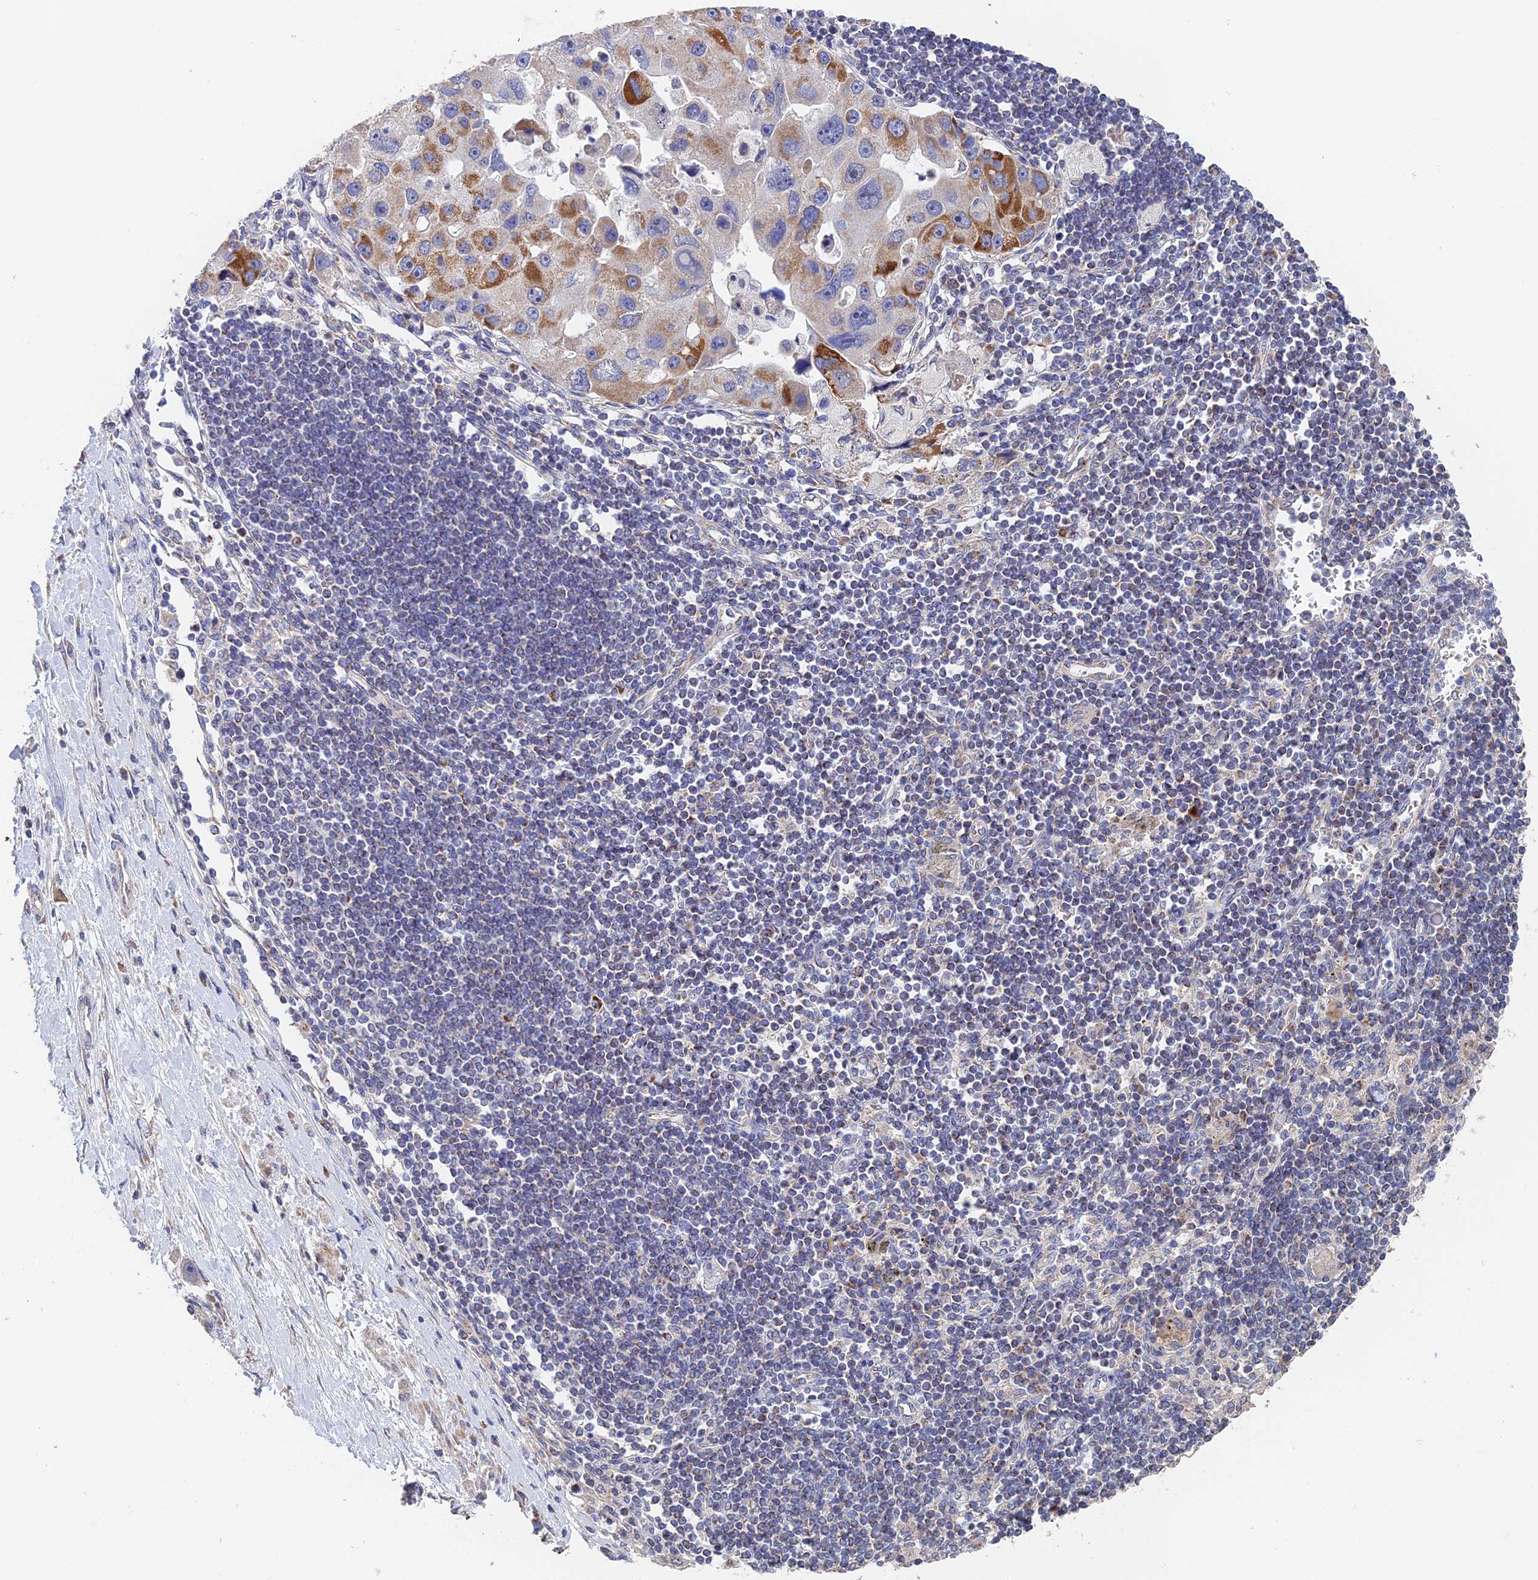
{"staining": {"intensity": "moderate", "quantity": "<25%", "location": "cytoplasmic/membranous"}, "tissue": "lung cancer", "cell_type": "Tumor cells", "image_type": "cancer", "snomed": [{"axis": "morphology", "description": "Adenocarcinoma, NOS"}, {"axis": "topography", "description": "Lung"}], "caption": "IHC histopathology image of neoplastic tissue: human lung cancer stained using immunohistochemistry exhibits low levels of moderate protein expression localized specifically in the cytoplasmic/membranous of tumor cells, appearing as a cytoplasmic/membranous brown color.", "gene": "ECSIT", "patient": {"sex": "female", "age": 54}}